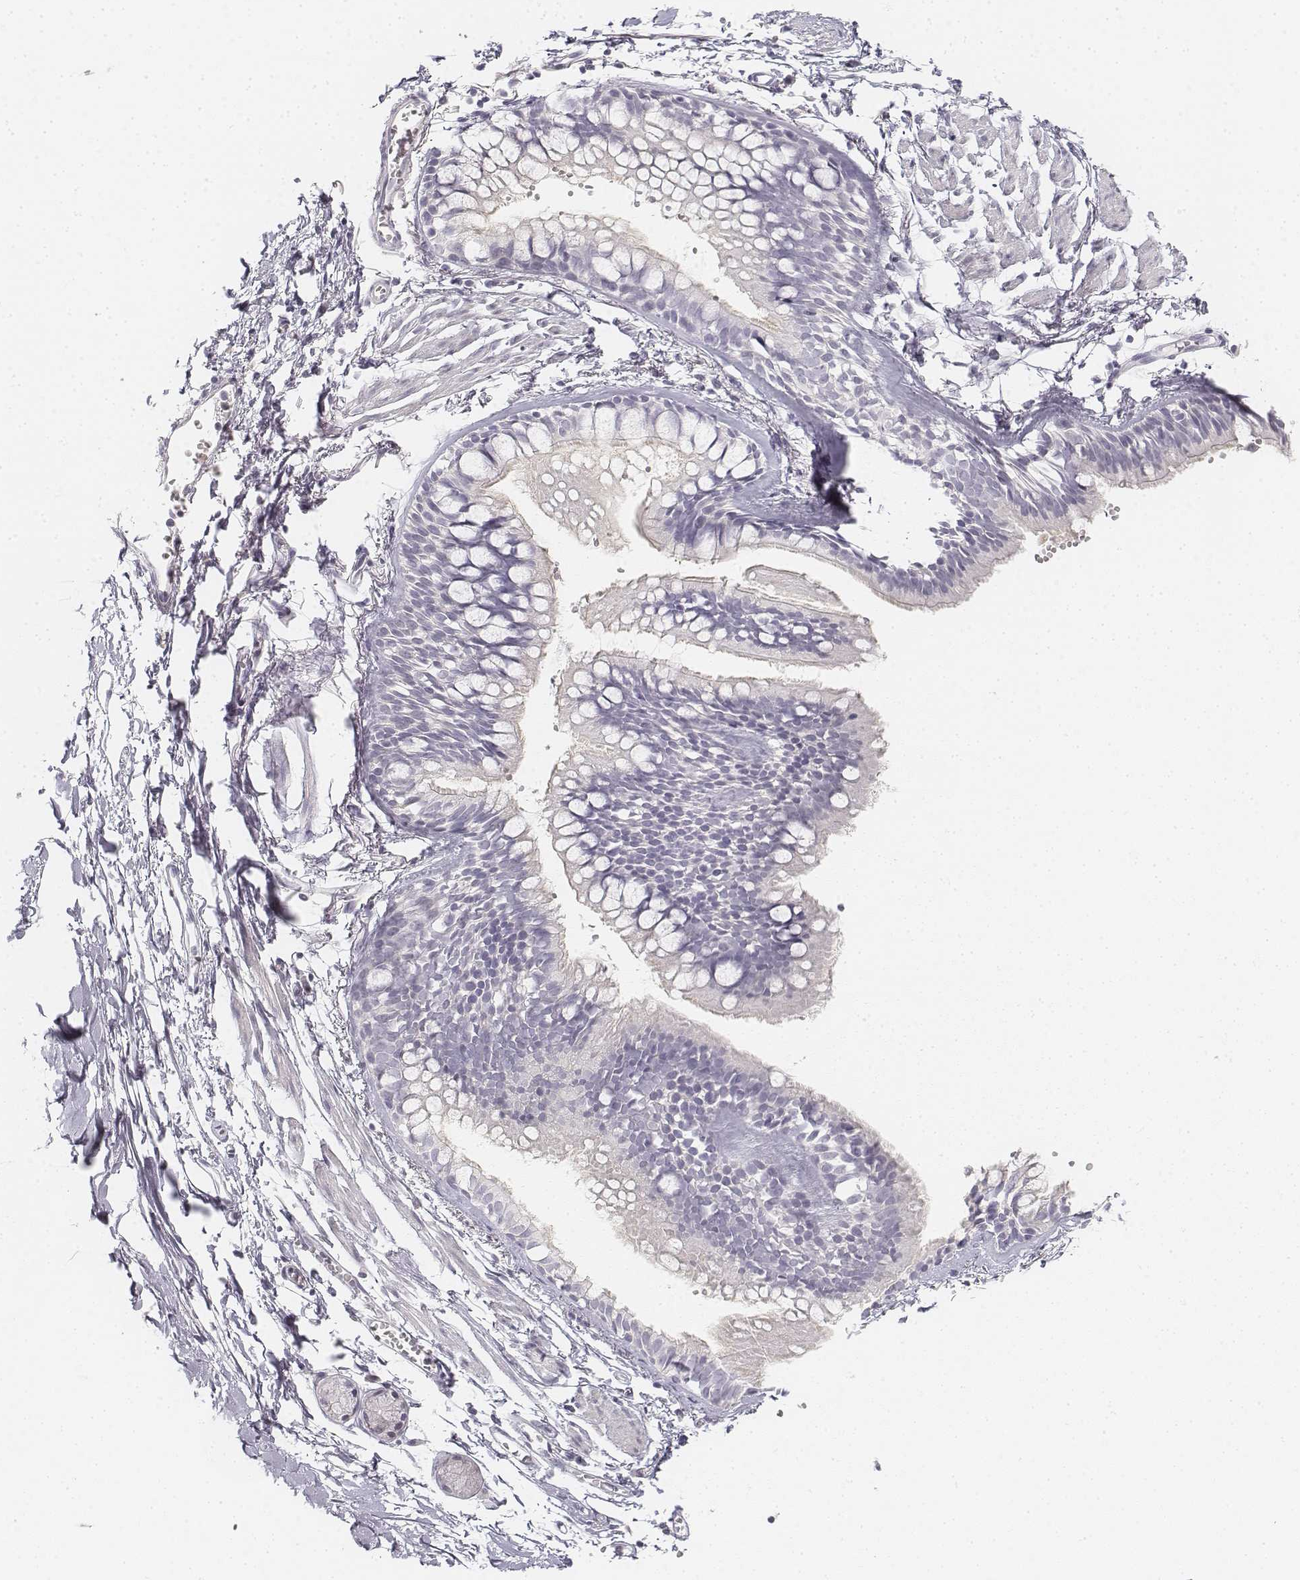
{"staining": {"intensity": "negative", "quantity": "none", "location": "none"}, "tissue": "bronchus", "cell_type": "Respiratory epithelial cells", "image_type": "normal", "snomed": [{"axis": "morphology", "description": "Normal tissue, NOS"}, {"axis": "topography", "description": "Cartilage tissue"}, {"axis": "topography", "description": "Bronchus"}], "caption": "DAB (3,3'-diaminobenzidine) immunohistochemical staining of normal human bronchus exhibits no significant positivity in respiratory epithelial cells.", "gene": "DSG4", "patient": {"sex": "female", "age": 59}}